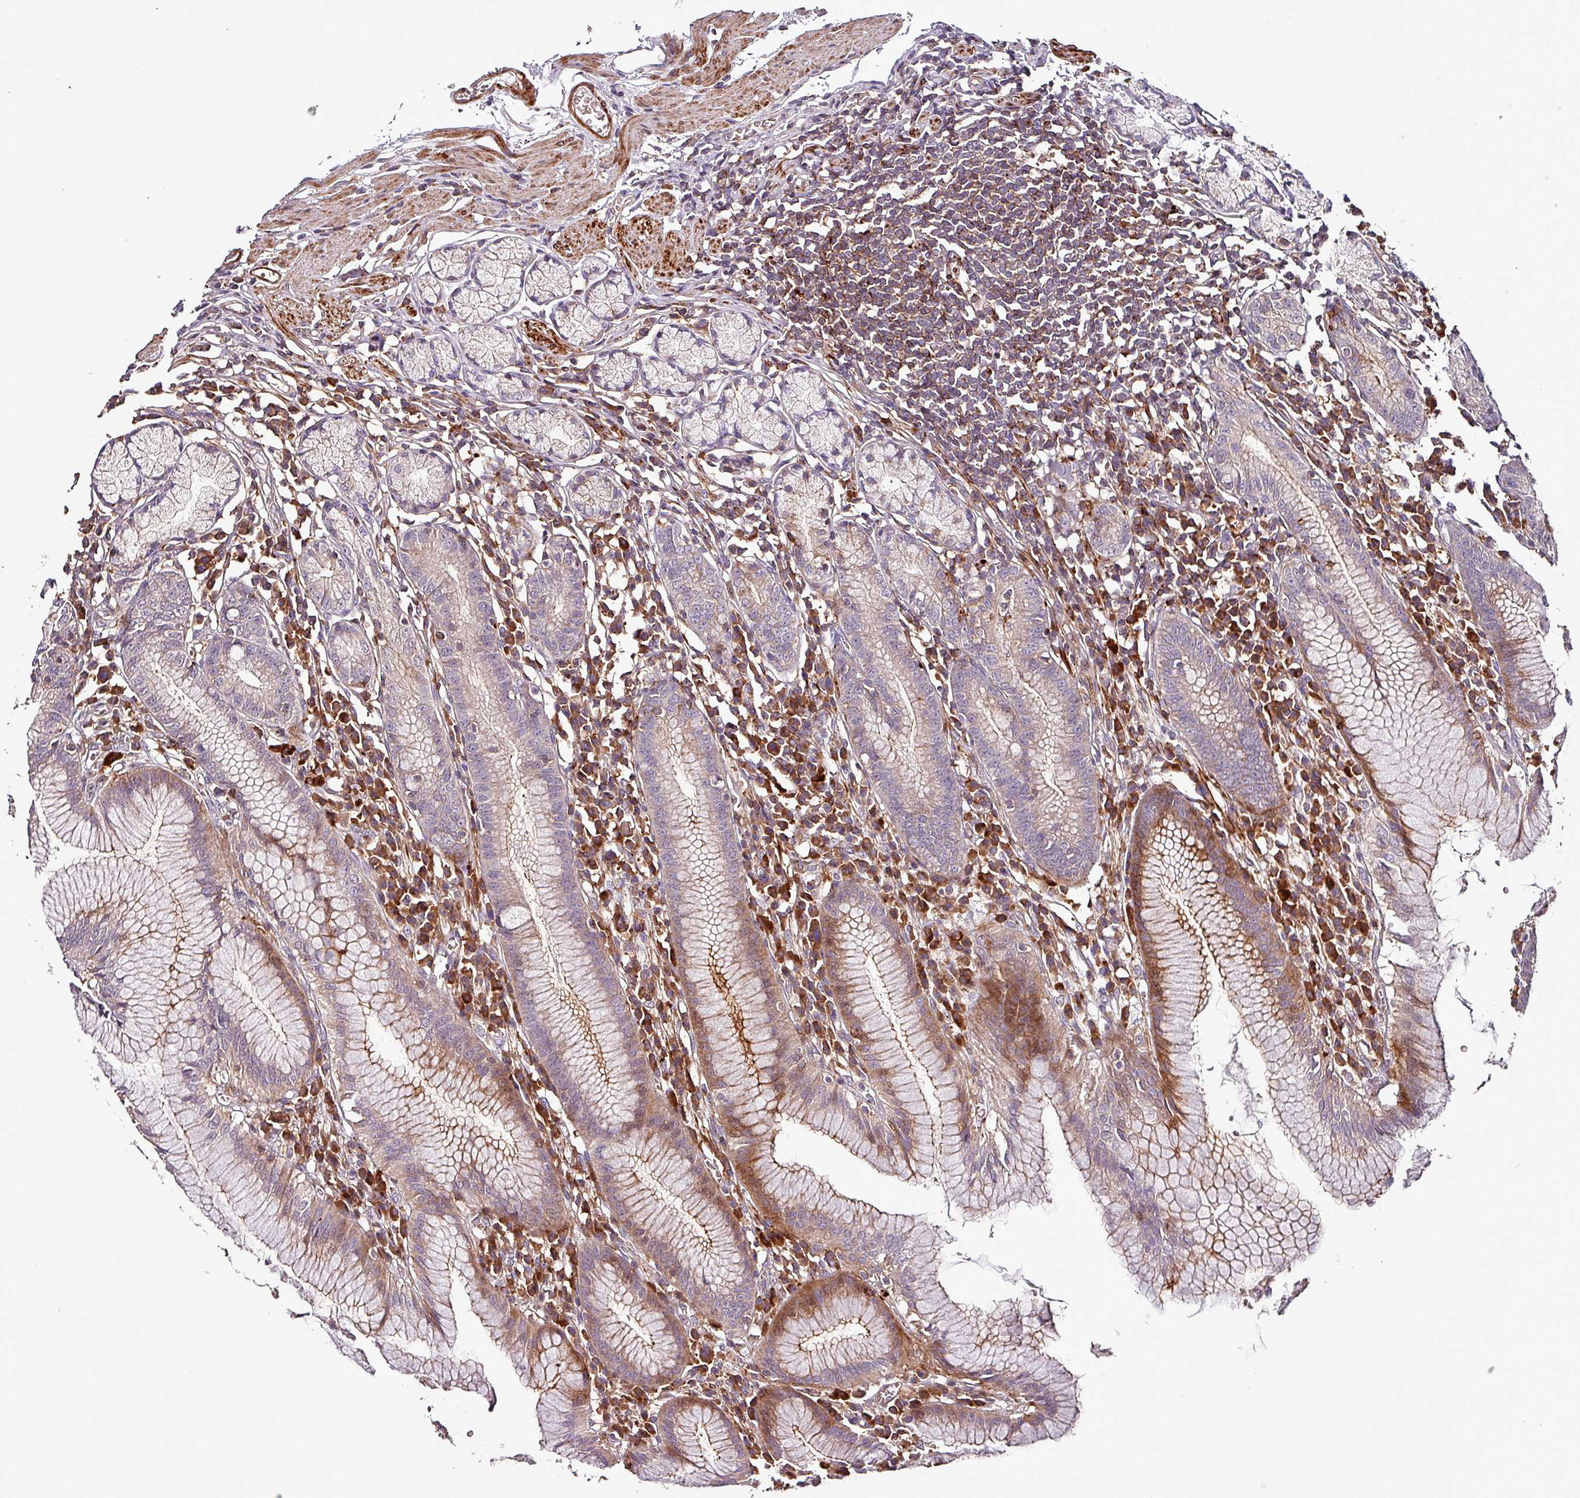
{"staining": {"intensity": "moderate", "quantity": "<25%", "location": "cytoplasmic/membranous"}, "tissue": "stomach", "cell_type": "Glandular cells", "image_type": "normal", "snomed": [{"axis": "morphology", "description": "Normal tissue, NOS"}, {"axis": "topography", "description": "Stomach"}], "caption": "Immunohistochemistry (DAB (3,3'-diaminobenzidine)) staining of benign stomach reveals moderate cytoplasmic/membranous protein positivity in approximately <25% of glandular cells. (Brightfield microscopy of DAB IHC at high magnification).", "gene": "TPRA1", "patient": {"sex": "male", "age": 55}}